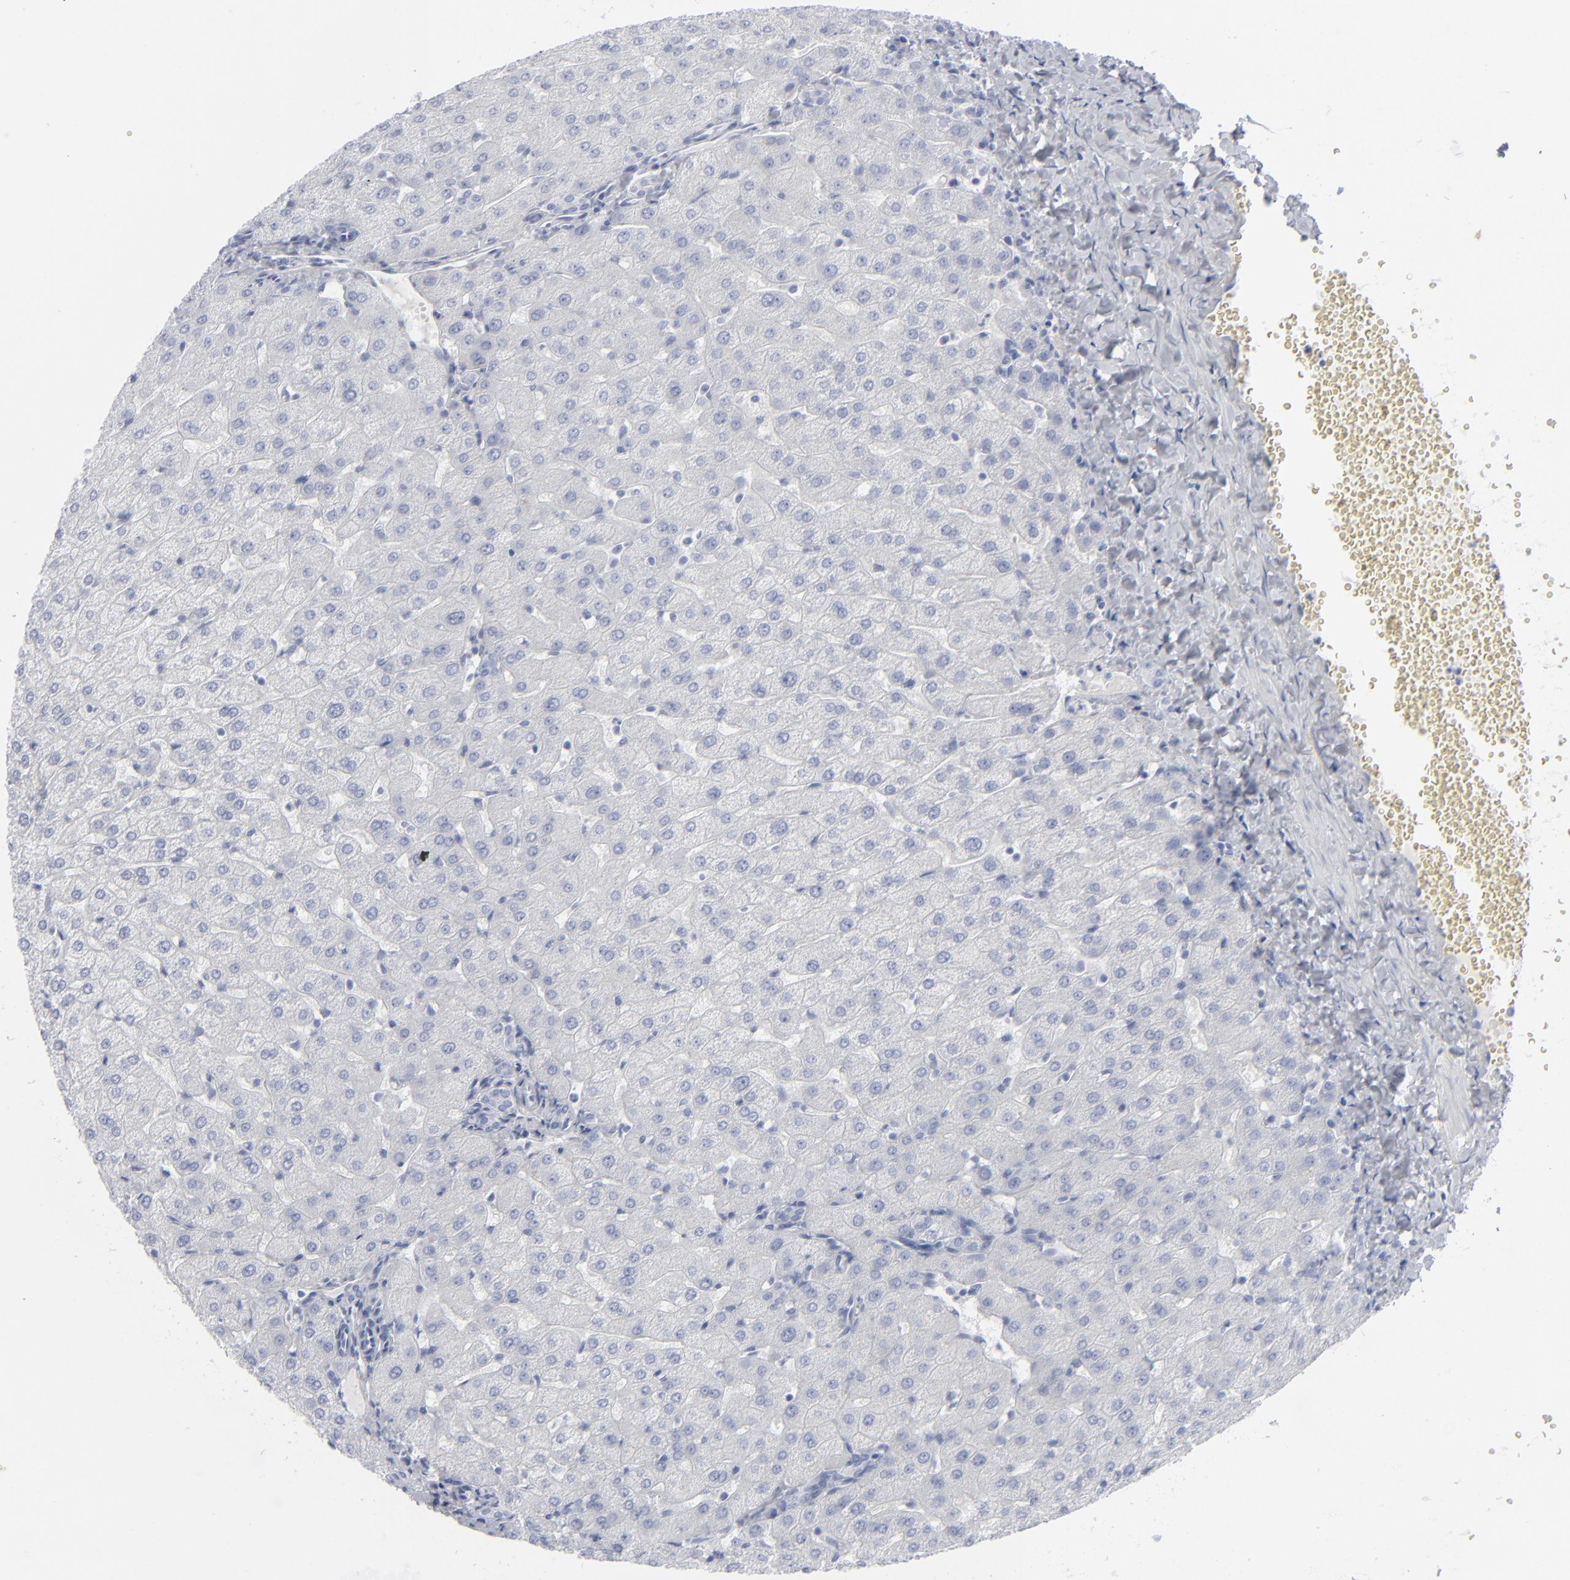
{"staining": {"intensity": "negative", "quantity": "none", "location": "none"}, "tissue": "liver", "cell_type": "Cholangiocytes", "image_type": "normal", "snomed": [{"axis": "morphology", "description": "Normal tissue, NOS"}, {"axis": "morphology", "description": "Fibrosis, NOS"}, {"axis": "topography", "description": "Liver"}], "caption": "Normal liver was stained to show a protein in brown. There is no significant staining in cholangiocytes. (Stains: DAB IHC with hematoxylin counter stain, Microscopy: brightfield microscopy at high magnification).", "gene": "MSLN", "patient": {"sex": "female", "age": 29}}